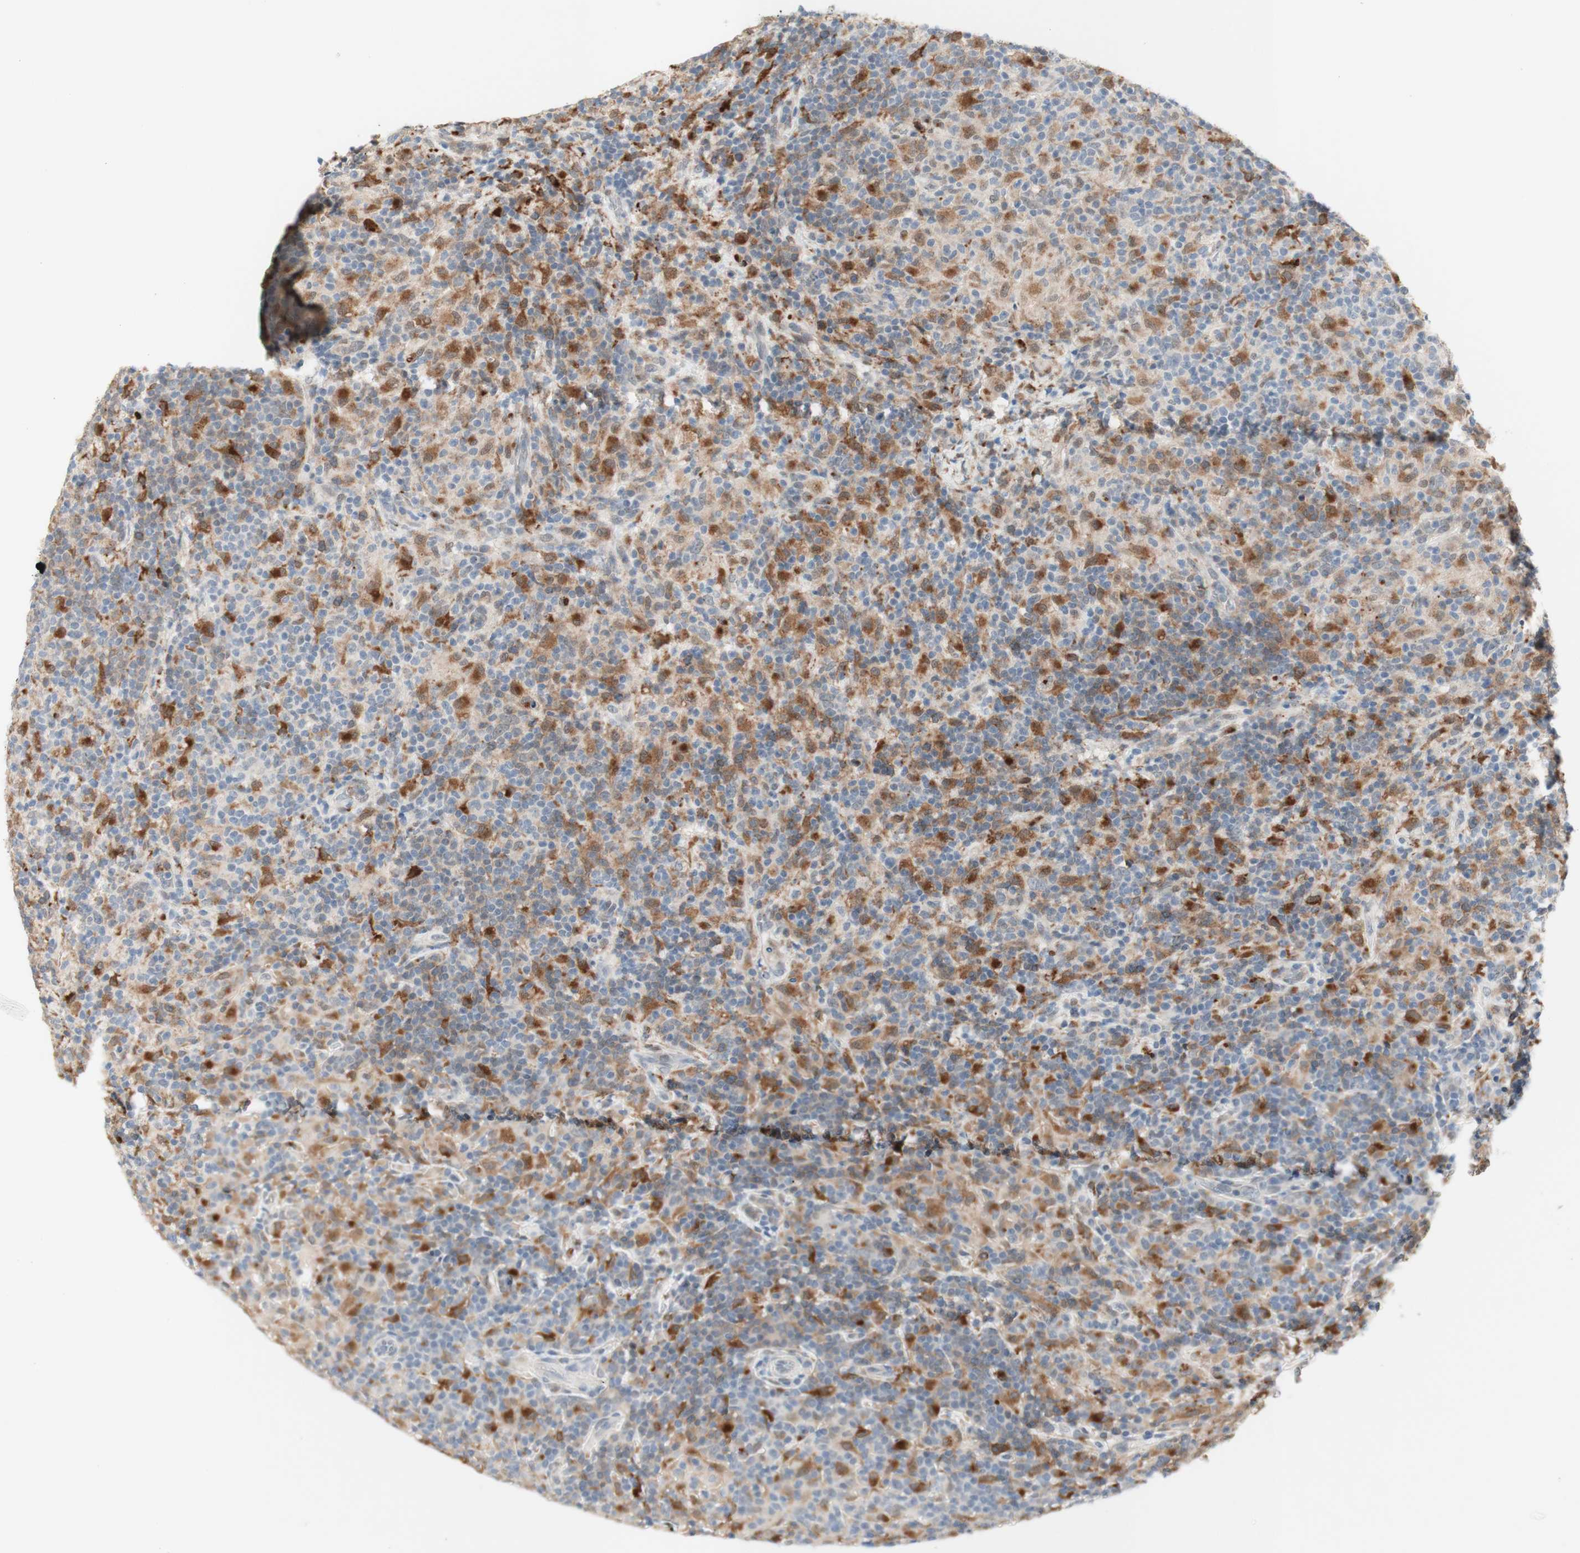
{"staining": {"intensity": "negative", "quantity": "none", "location": "none"}, "tissue": "lymphoma", "cell_type": "Tumor cells", "image_type": "cancer", "snomed": [{"axis": "morphology", "description": "Hodgkin's disease, NOS"}, {"axis": "topography", "description": "Lymph node"}], "caption": "The immunohistochemistry (IHC) image has no significant expression in tumor cells of Hodgkin's disease tissue.", "gene": "GAPT", "patient": {"sex": "male", "age": 70}}